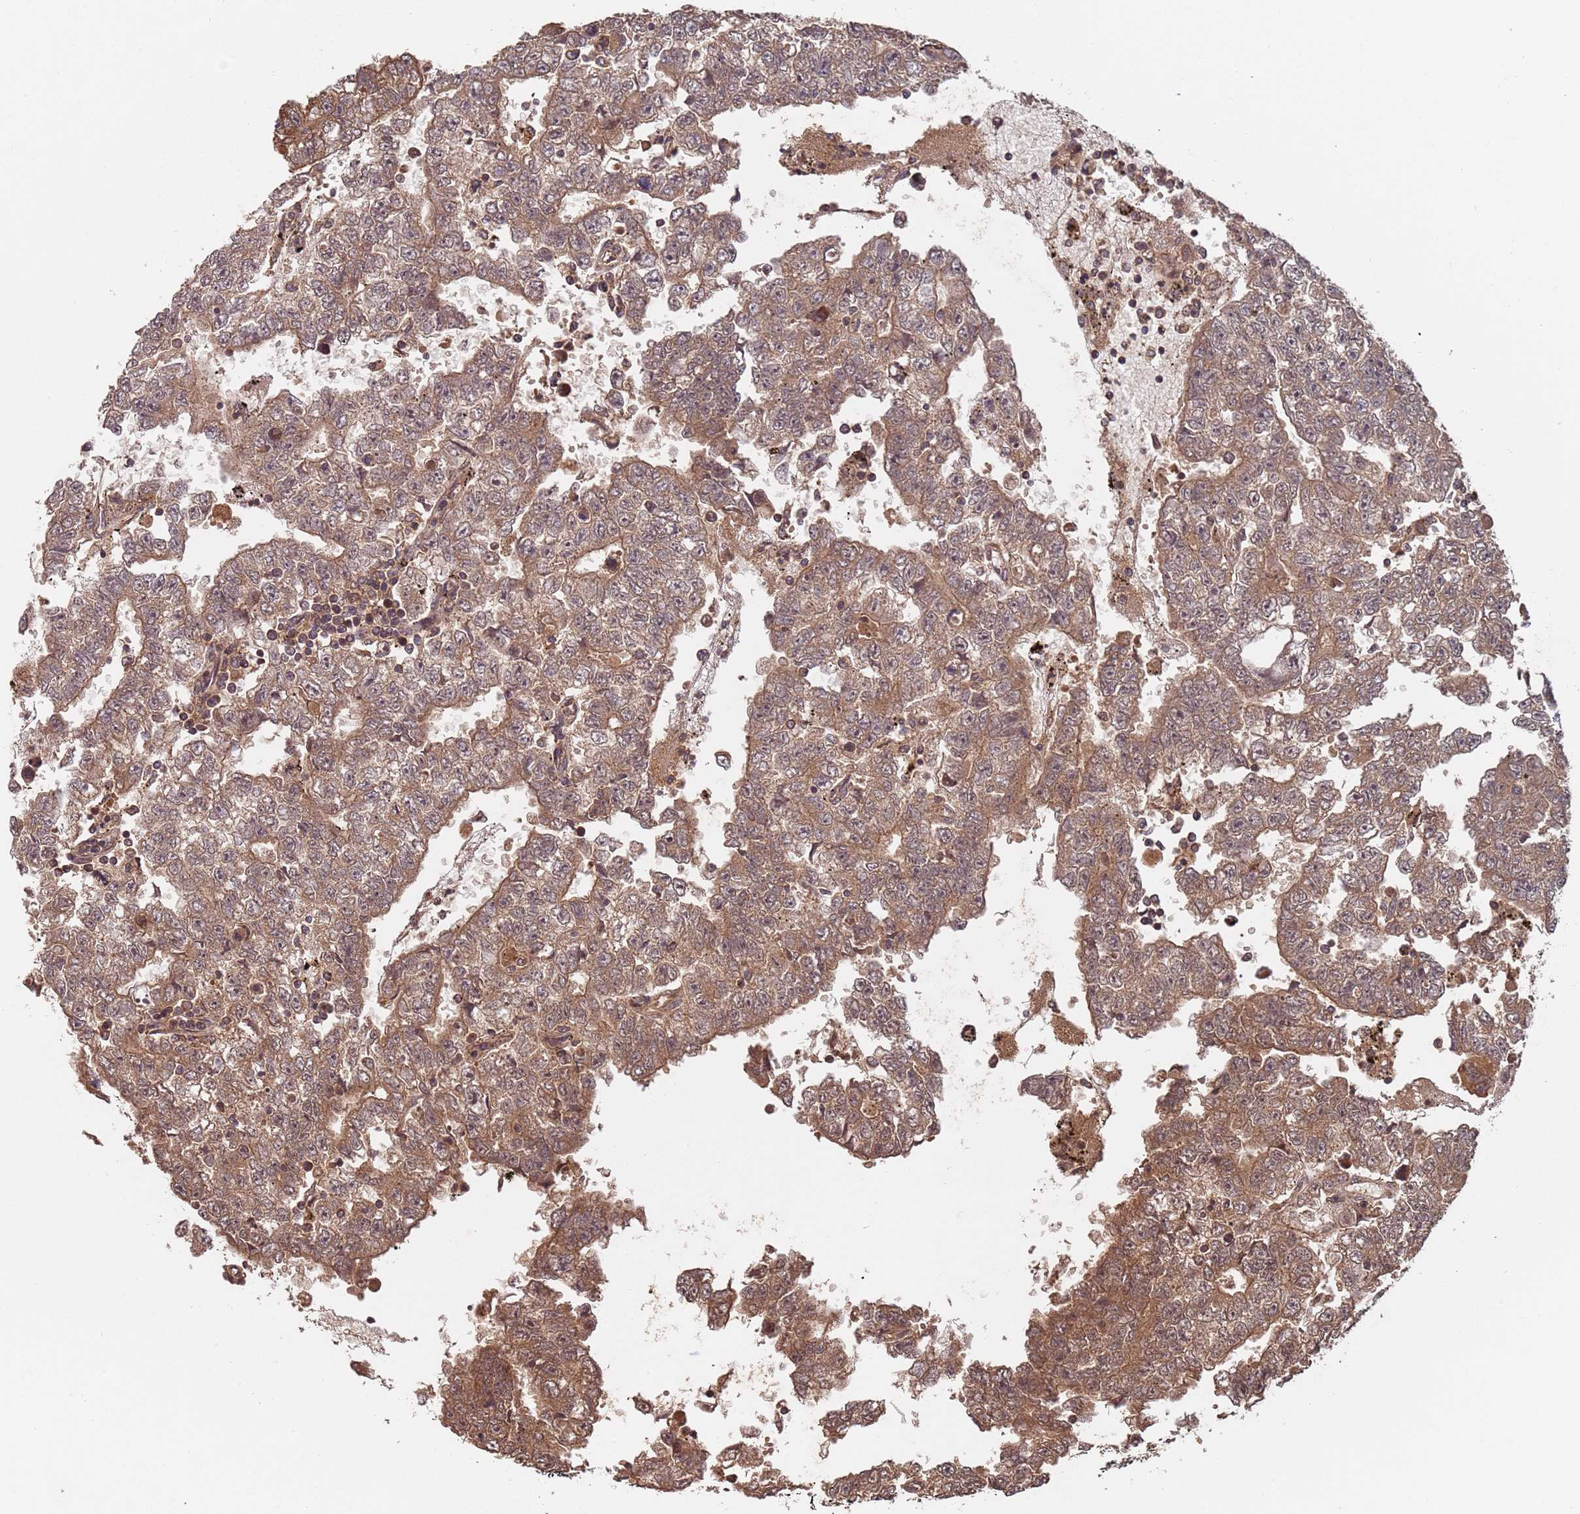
{"staining": {"intensity": "moderate", "quantity": ">75%", "location": "cytoplasmic/membranous"}, "tissue": "testis cancer", "cell_type": "Tumor cells", "image_type": "cancer", "snomed": [{"axis": "morphology", "description": "Carcinoma, Embryonal, NOS"}, {"axis": "topography", "description": "Testis"}], "caption": "Moderate cytoplasmic/membranous expression for a protein is identified in approximately >75% of tumor cells of testis cancer using immunohistochemistry (IHC).", "gene": "ERI1", "patient": {"sex": "male", "age": 25}}